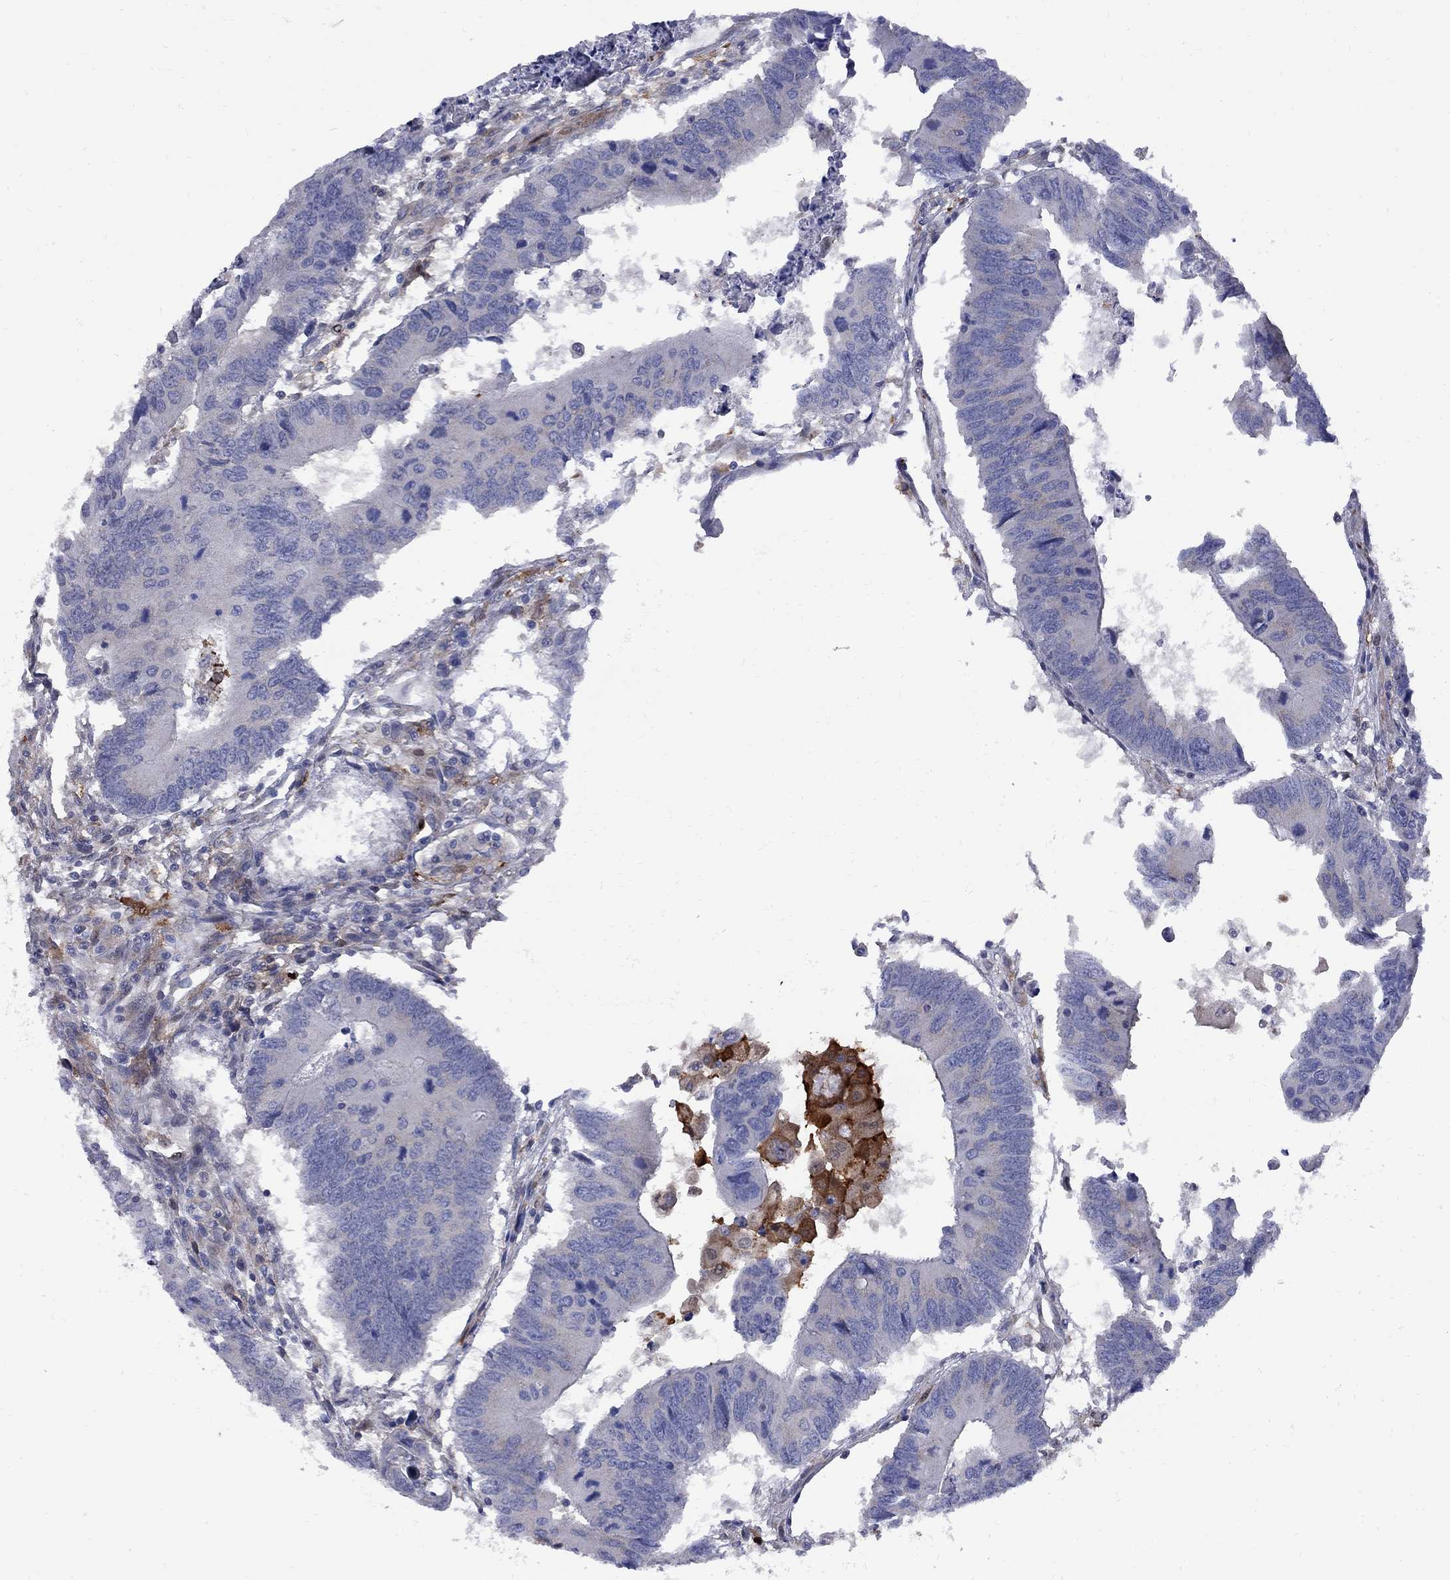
{"staining": {"intensity": "negative", "quantity": "none", "location": "none"}, "tissue": "colorectal cancer", "cell_type": "Tumor cells", "image_type": "cancer", "snomed": [{"axis": "morphology", "description": "Adenocarcinoma, NOS"}, {"axis": "topography", "description": "Rectum"}], "caption": "Immunohistochemistry (IHC) micrograph of human colorectal adenocarcinoma stained for a protein (brown), which displays no expression in tumor cells.", "gene": "MTHFR", "patient": {"sex": "male", "age": 67}}